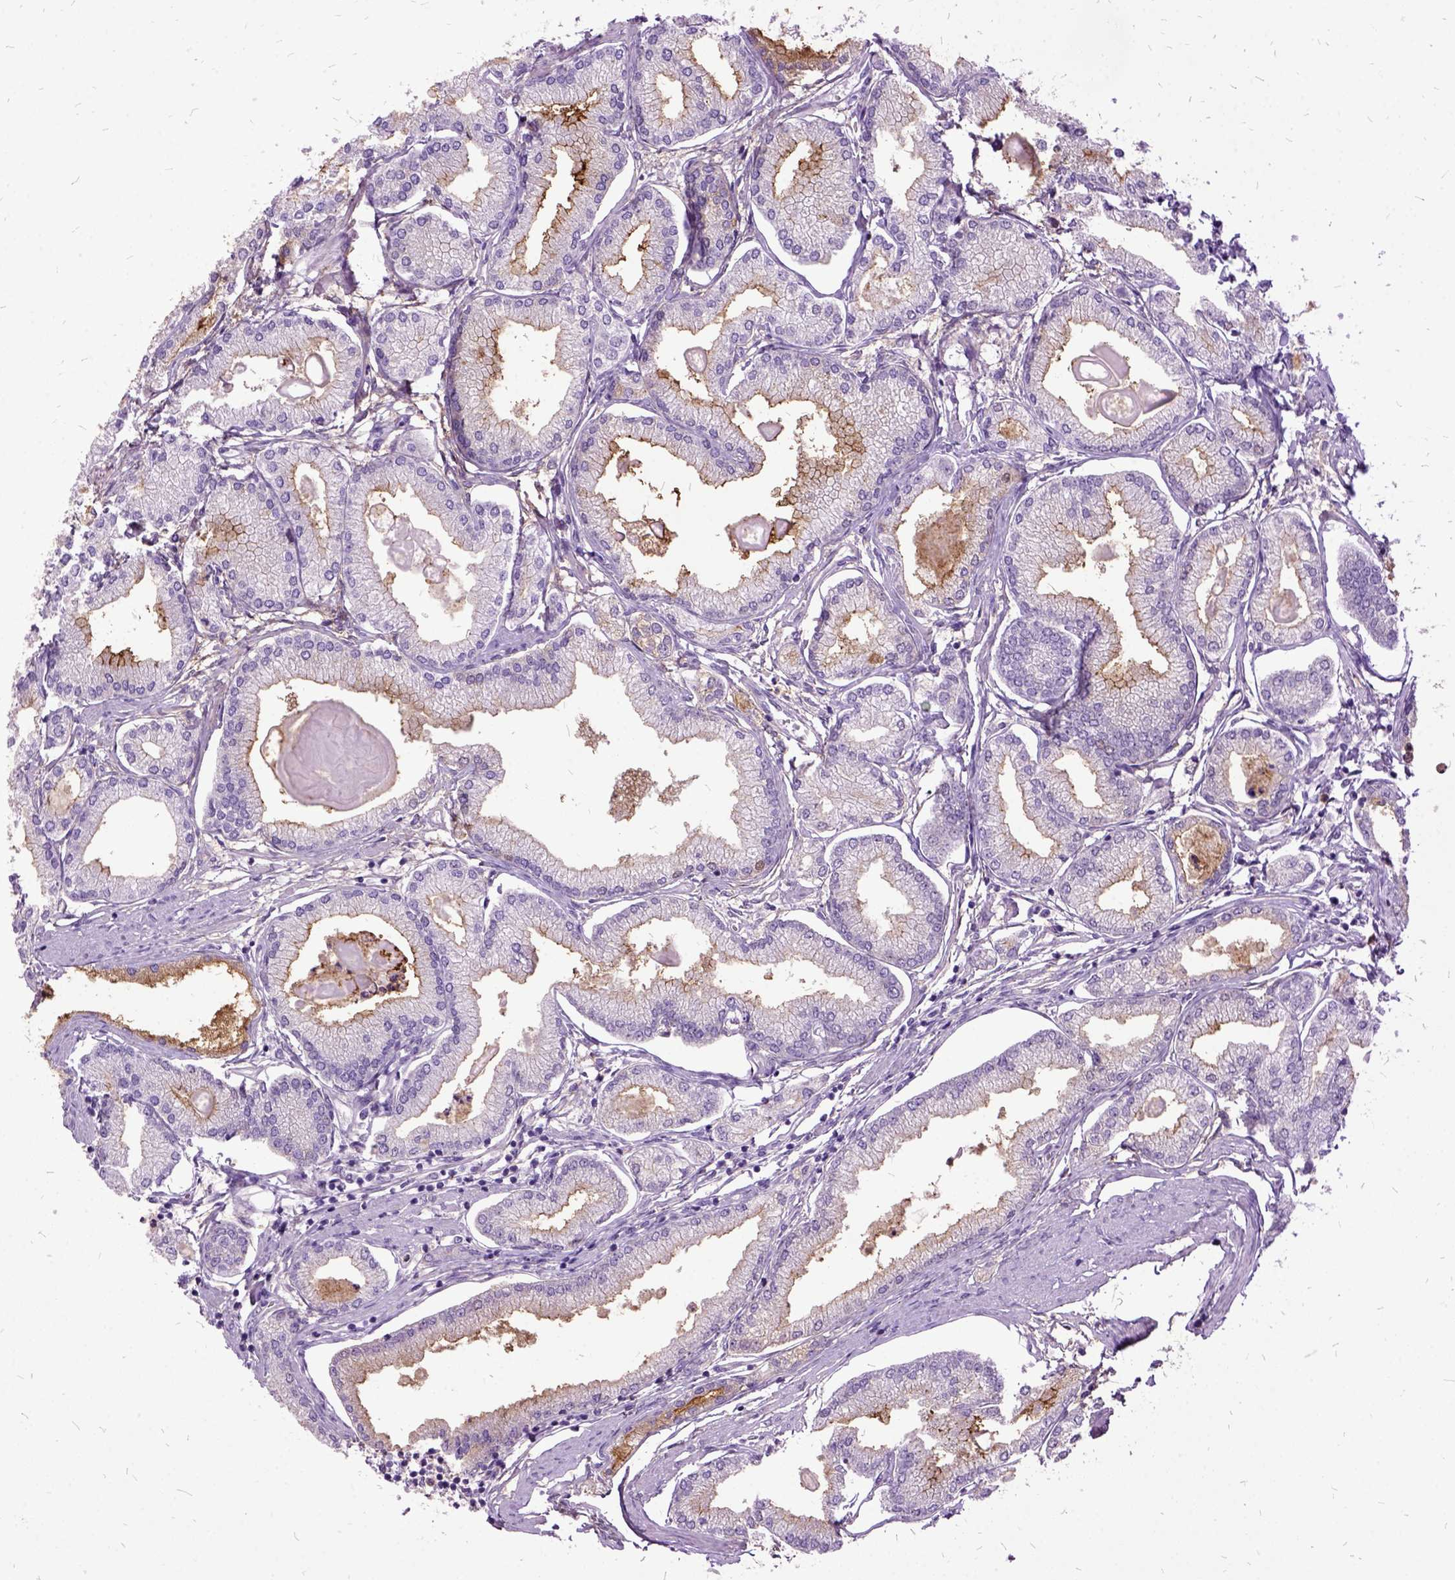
{"staining": {"intensity": "moderate", "quantity": "25%-75%", "location": "cytoplasmic/membranous"}, "tissue": "prostate cancer", "cell_type": "Tumor cells", "image_type": "cancer", "snomed": [{"axis": "morphology", "description": "Adenocarcinoma, High grade"}, {"axis": "topography", "description": "Prostate"}], "caption": "Immunohistochemical staining of prostate cancer reveals medium levels of moderate cytoplasmic/membranous protein expression in about 25%-75% of tumor cells.", "gene": "MME", "patient": {"sex": "male", "age": 68}}